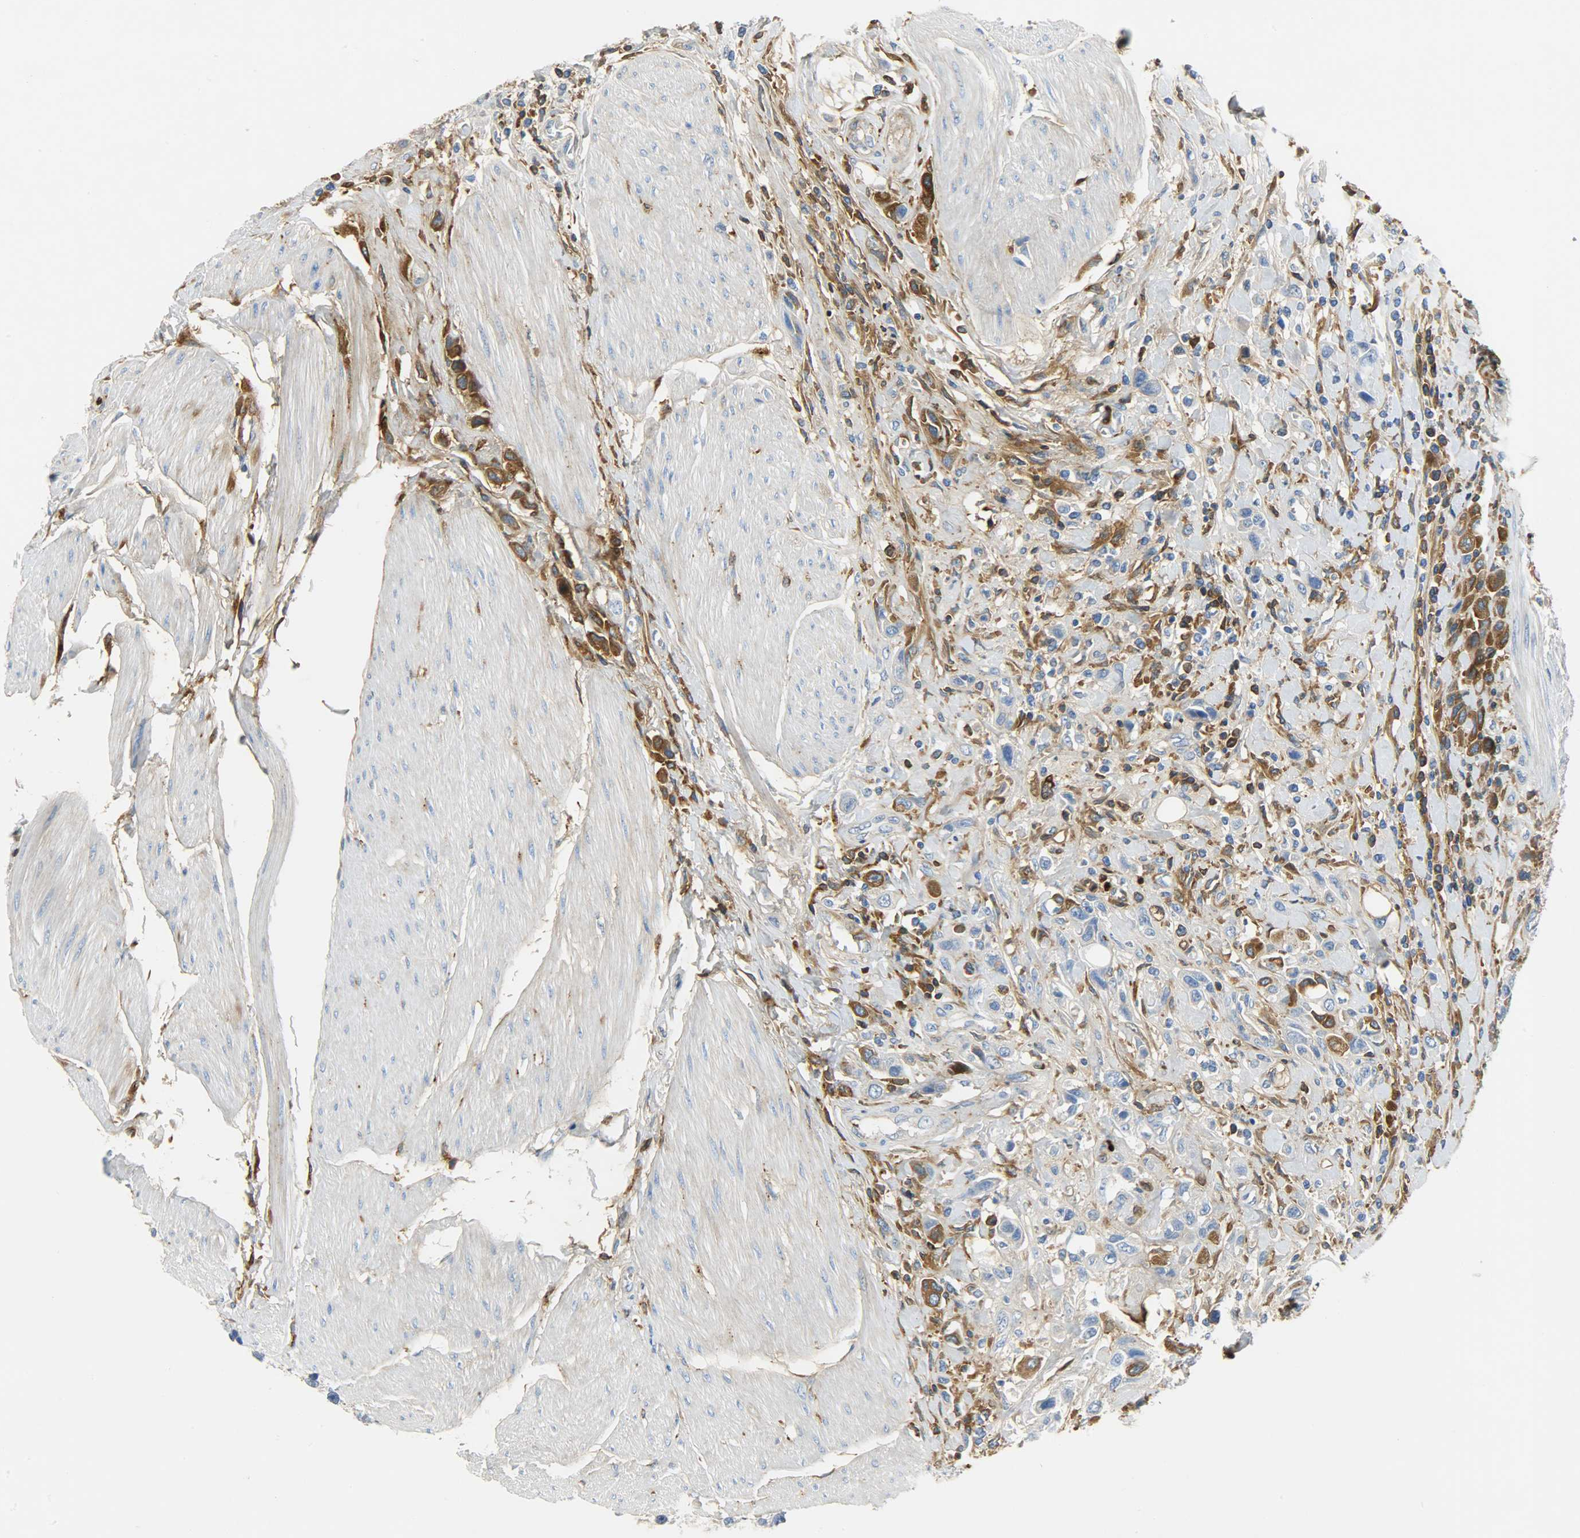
{"staining": {"intensity": "moderate", "quantity": "25%-75%", "location": "cytoplasmic/membranous"}, "tissue": "urothelial cancer", "cell_type": "Tumor cells", "image_type": "cancer", "snomed": [{"axis": "morphology", "description": "Urothelial carcinoma, High grade"}, {"axis": "topography", "description": "Urinary bladder"}], "caption": "An image of high-grade urothelial carcinoma stained for a protein reveals moderate cytoplasmic/membranous brown staining in tumor cells. The staining was performed using DAB, with brown indicating positive protein expression. Nuclei are stained blue with hematoxylin.", "gene": "CRP", "patient": {"sex": "male", "age": 50}}